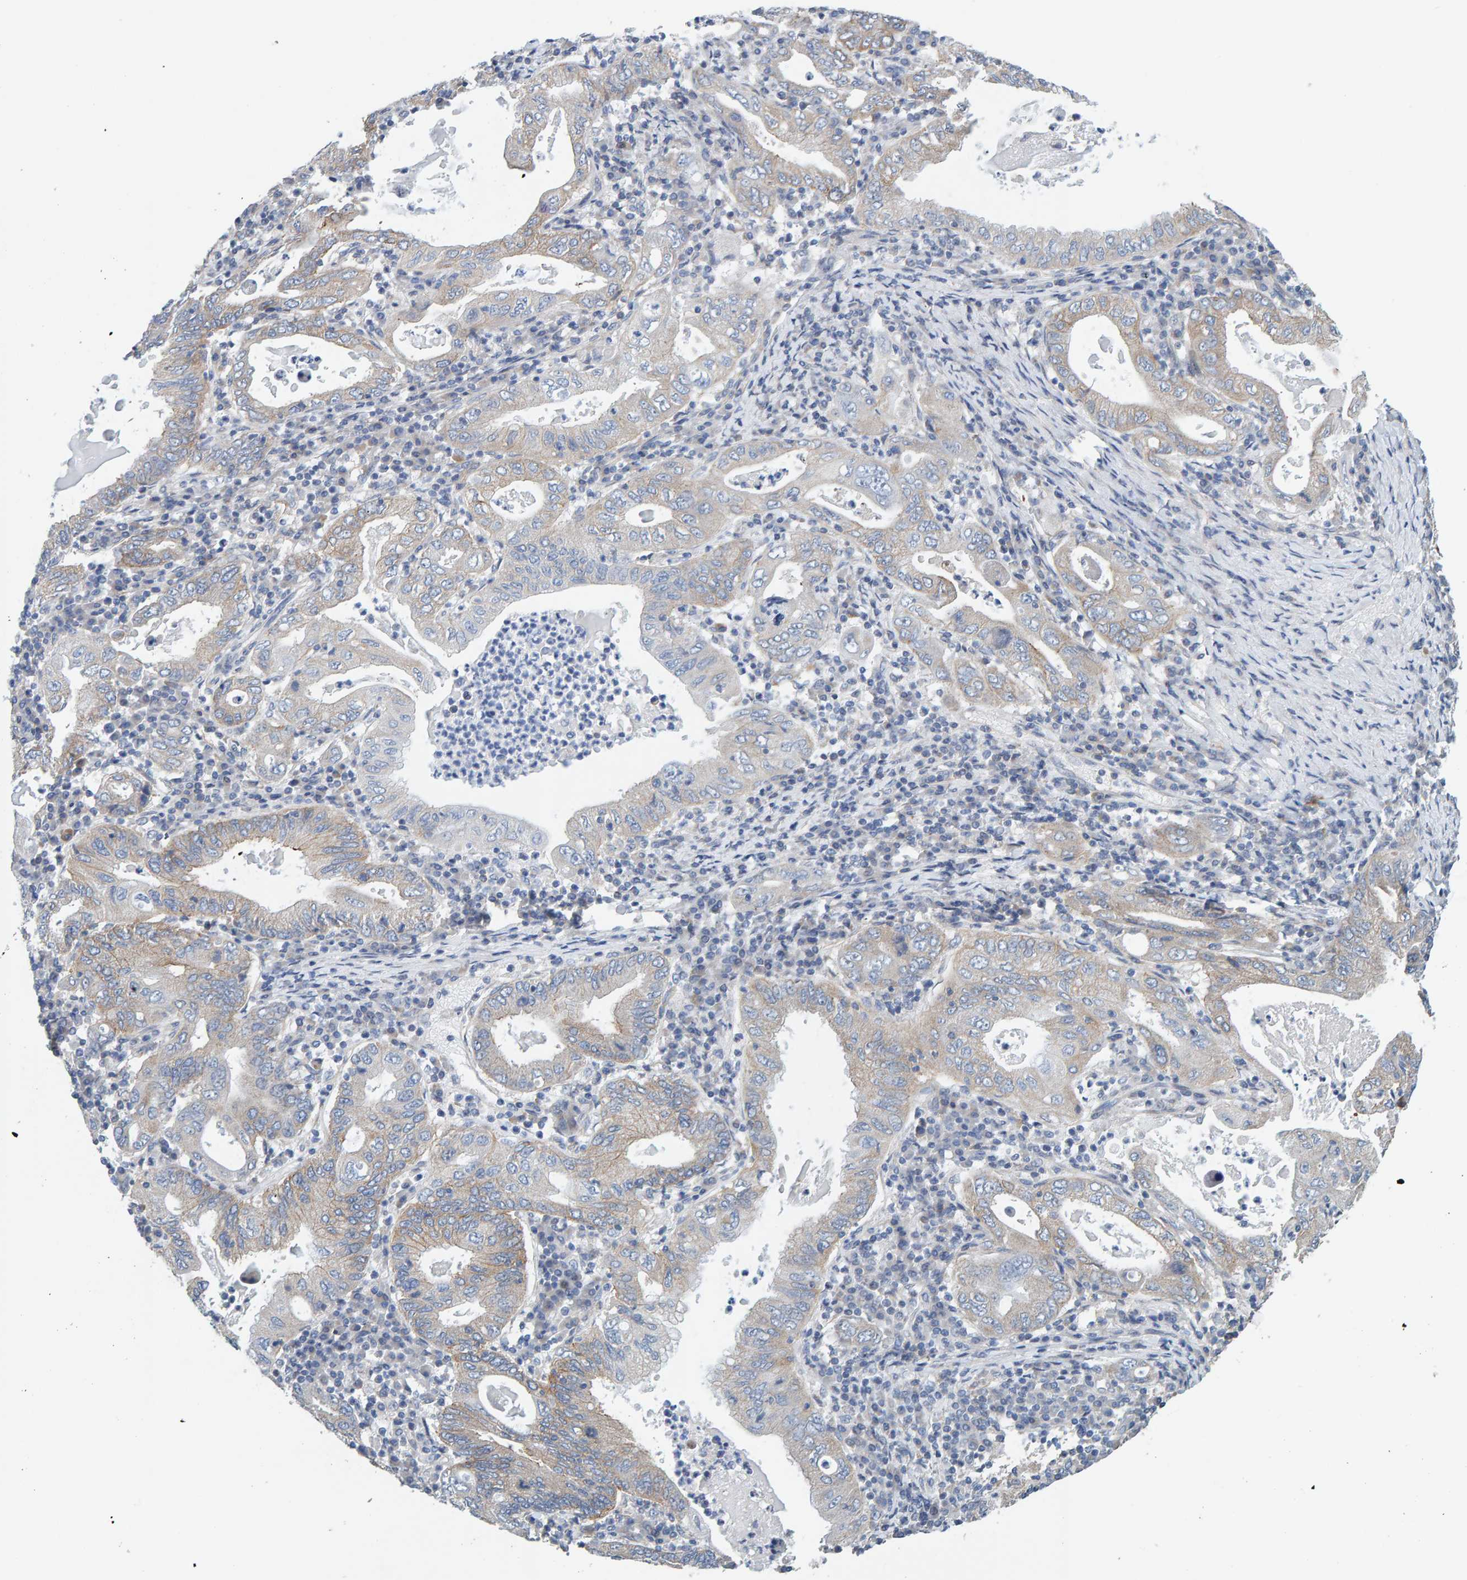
{"staining": {"intensity": "weak", "quantity": "<25%", "location": "cytoplasmic/membranous"}, "tissue": "stomach cancer", "cell_type": "Tumor cells", "image_type": "cancer", "snomed": [{"axis": "morphology", "description": "Normal tissue, NOS"}, {"axis": "morphology", "description": "Adenocarcinoma, NOS"}, {"axis": "topography", "description": "Esophagus"}, {"axis": "topography", "description": "Stomach, upper"}, {"axis": "topography", "description": "Peripheral nerve tissue"}], "caption": "Adenocarcinoma (stomach) was stained to show a protein in brown. There is no significant expression in tumor cells. (DAB (3,3'-diaminobenzidine) immunohistochemistry with hematoxylin counter stain).", "gene": "RGP1", "patient": {"sex": "male", "age": 62}}